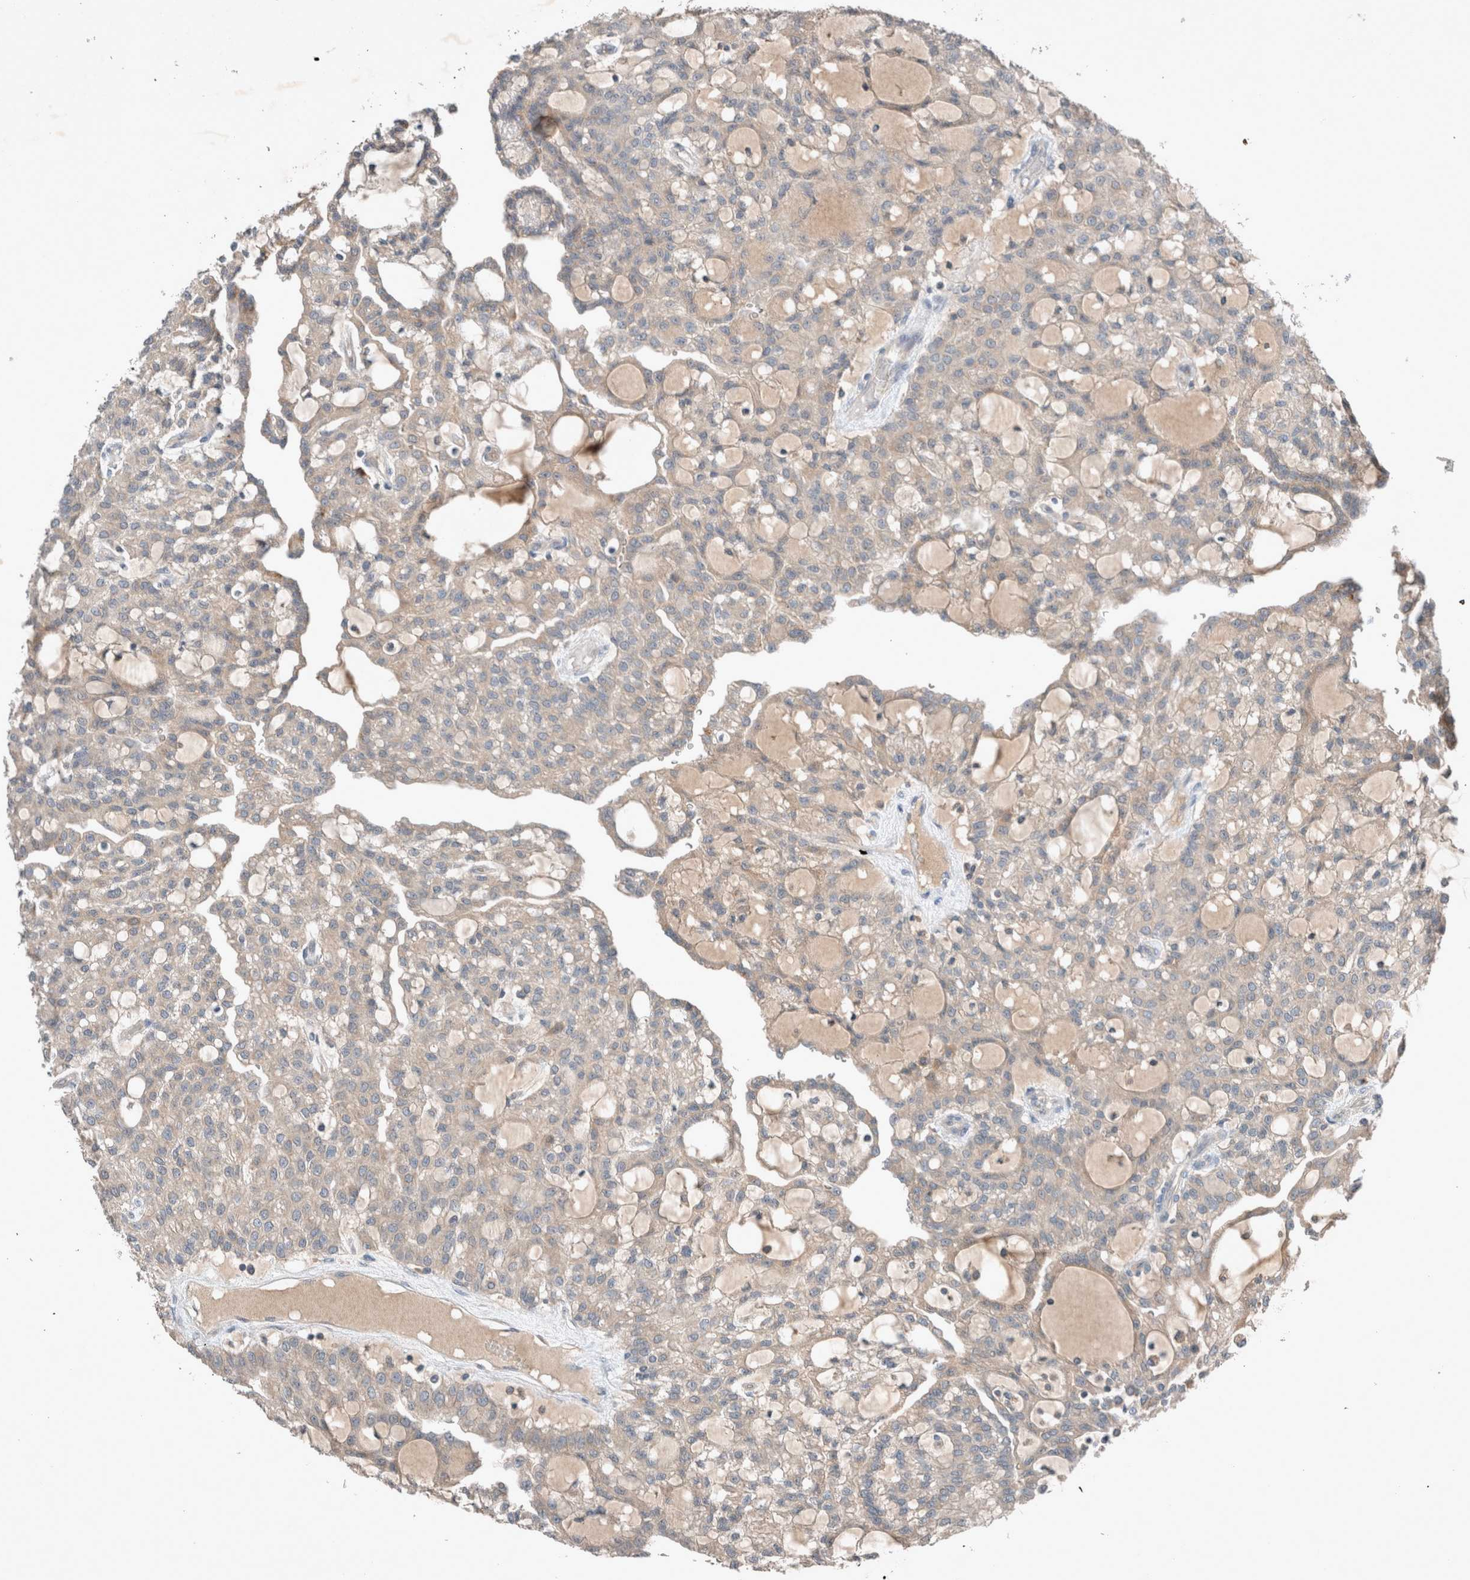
{"staining": {"intensity": "negative", "quantity": "none", "location": "none"}, "tissue": "renal cancer", "cell_type": "Tumor cells", "image_type": "cancer", "snomed": [{"axis": "morphology", "description": "Adenocarcinoma, NOS"}, {"axis": "topography", "description": "Kidney"}], "caption": "An immunohistochemistry (IHC) image of adenocarcinoma (renal) is shown. There is no staining in tumor cells of adenocarcinoma (renal). The staining is performed using DAB (3,3'-diaminobenzidine) brown chromogen with nuclei counter-stained in using hematoxylin.", "gene": "UGCG", "patient": {"sex": "male", "age": 63}}